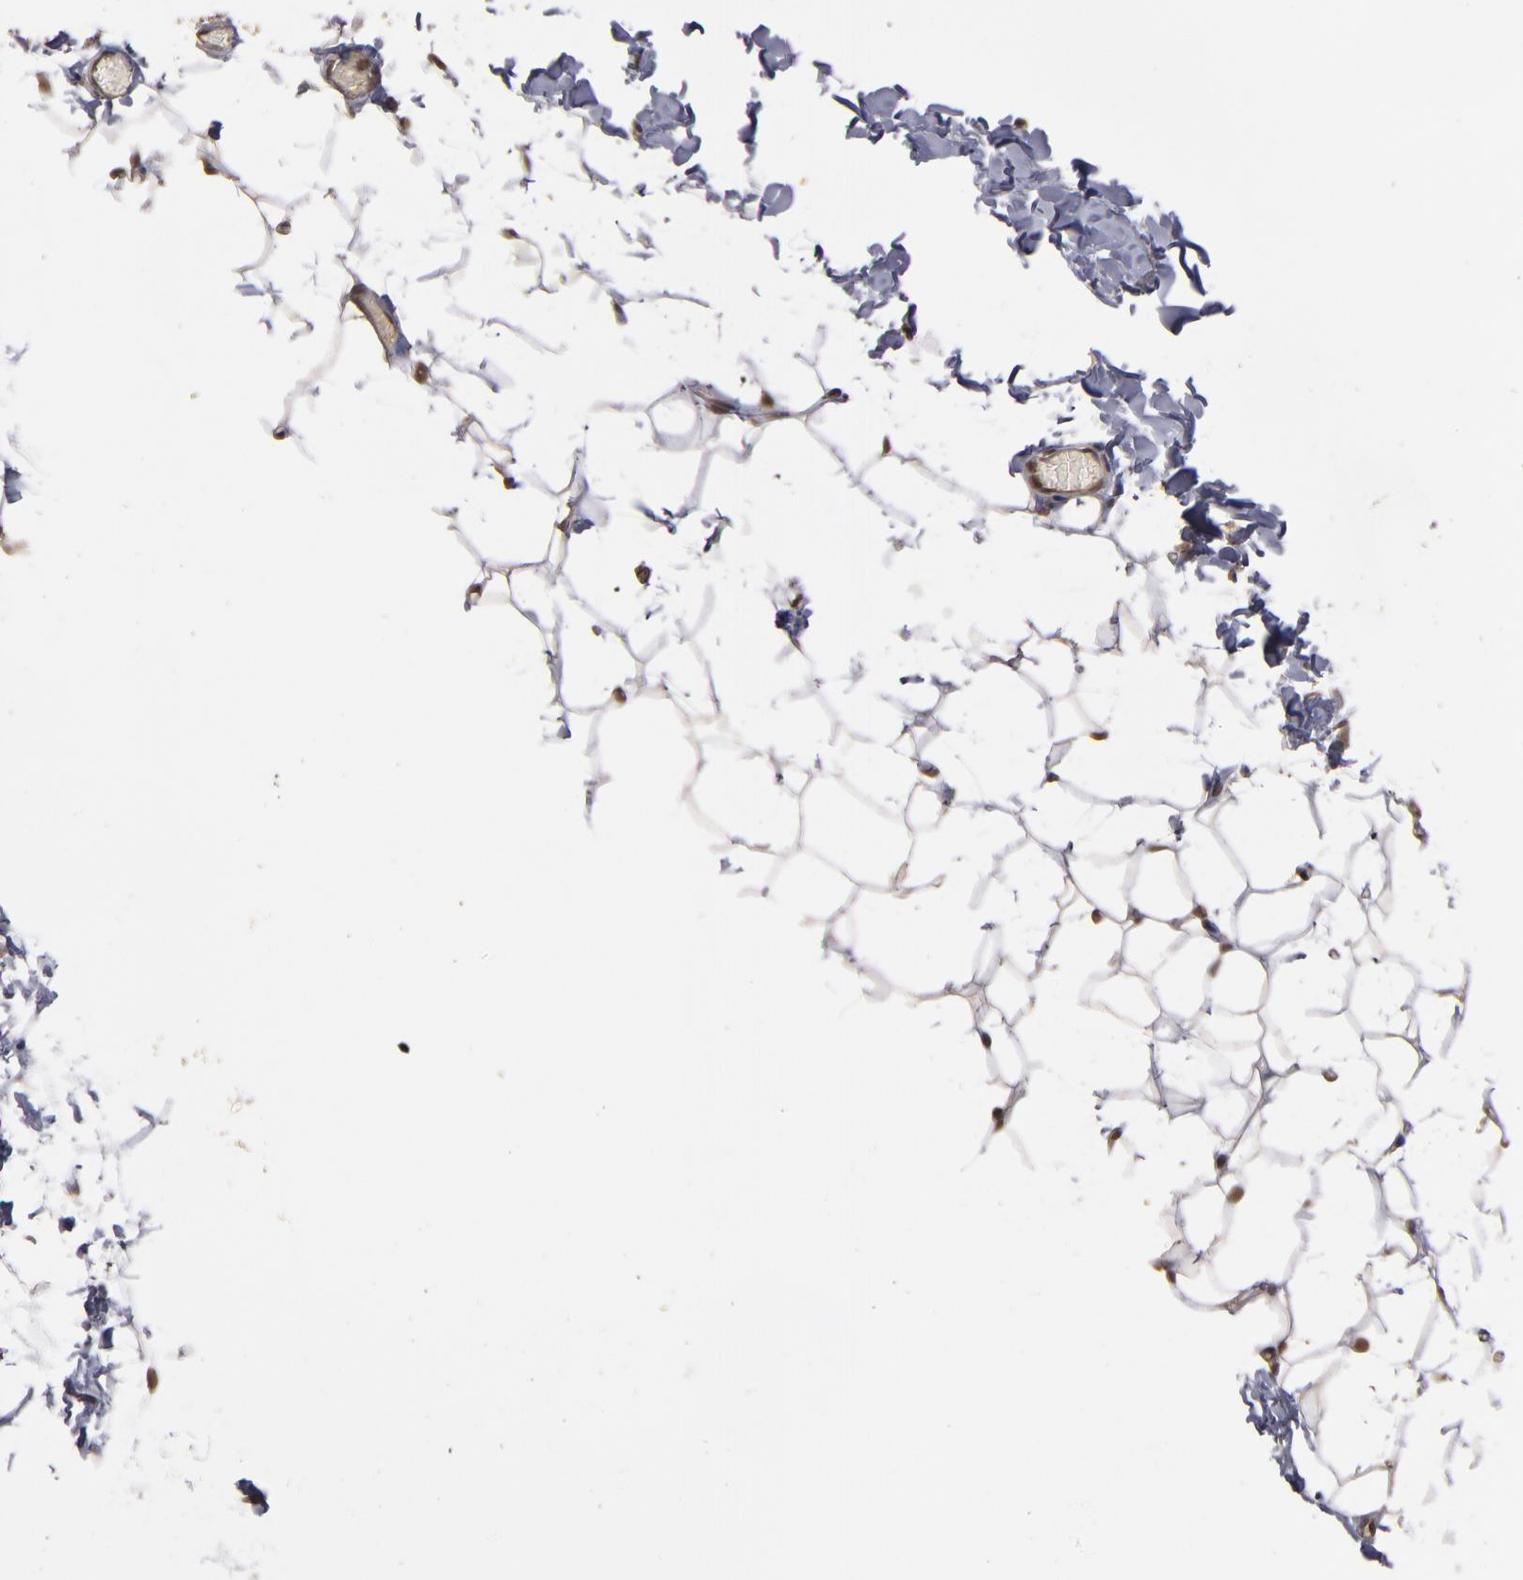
{"staining": {"intensity": "moderate", "quantity": ">75%", "location": "nuclear"}, "tissue": "adipose tissue", "cell_type": "Adipocytes", "image_type": "normal", "snomed": [{"axis": "morphology", "description": "Normal tissue, NOS"}, {"axis": "topography", "description": "Soft tissue"}], "caption": "IHC of normal adipose tissue displays medium levels of moderate nuclear expression in about >75% of adipocytes. (brown staining indicates protein expression, while blue staining denotes nuclei).", "gene": "CUL5", "patient": {"sex": "male", "age": 26}}